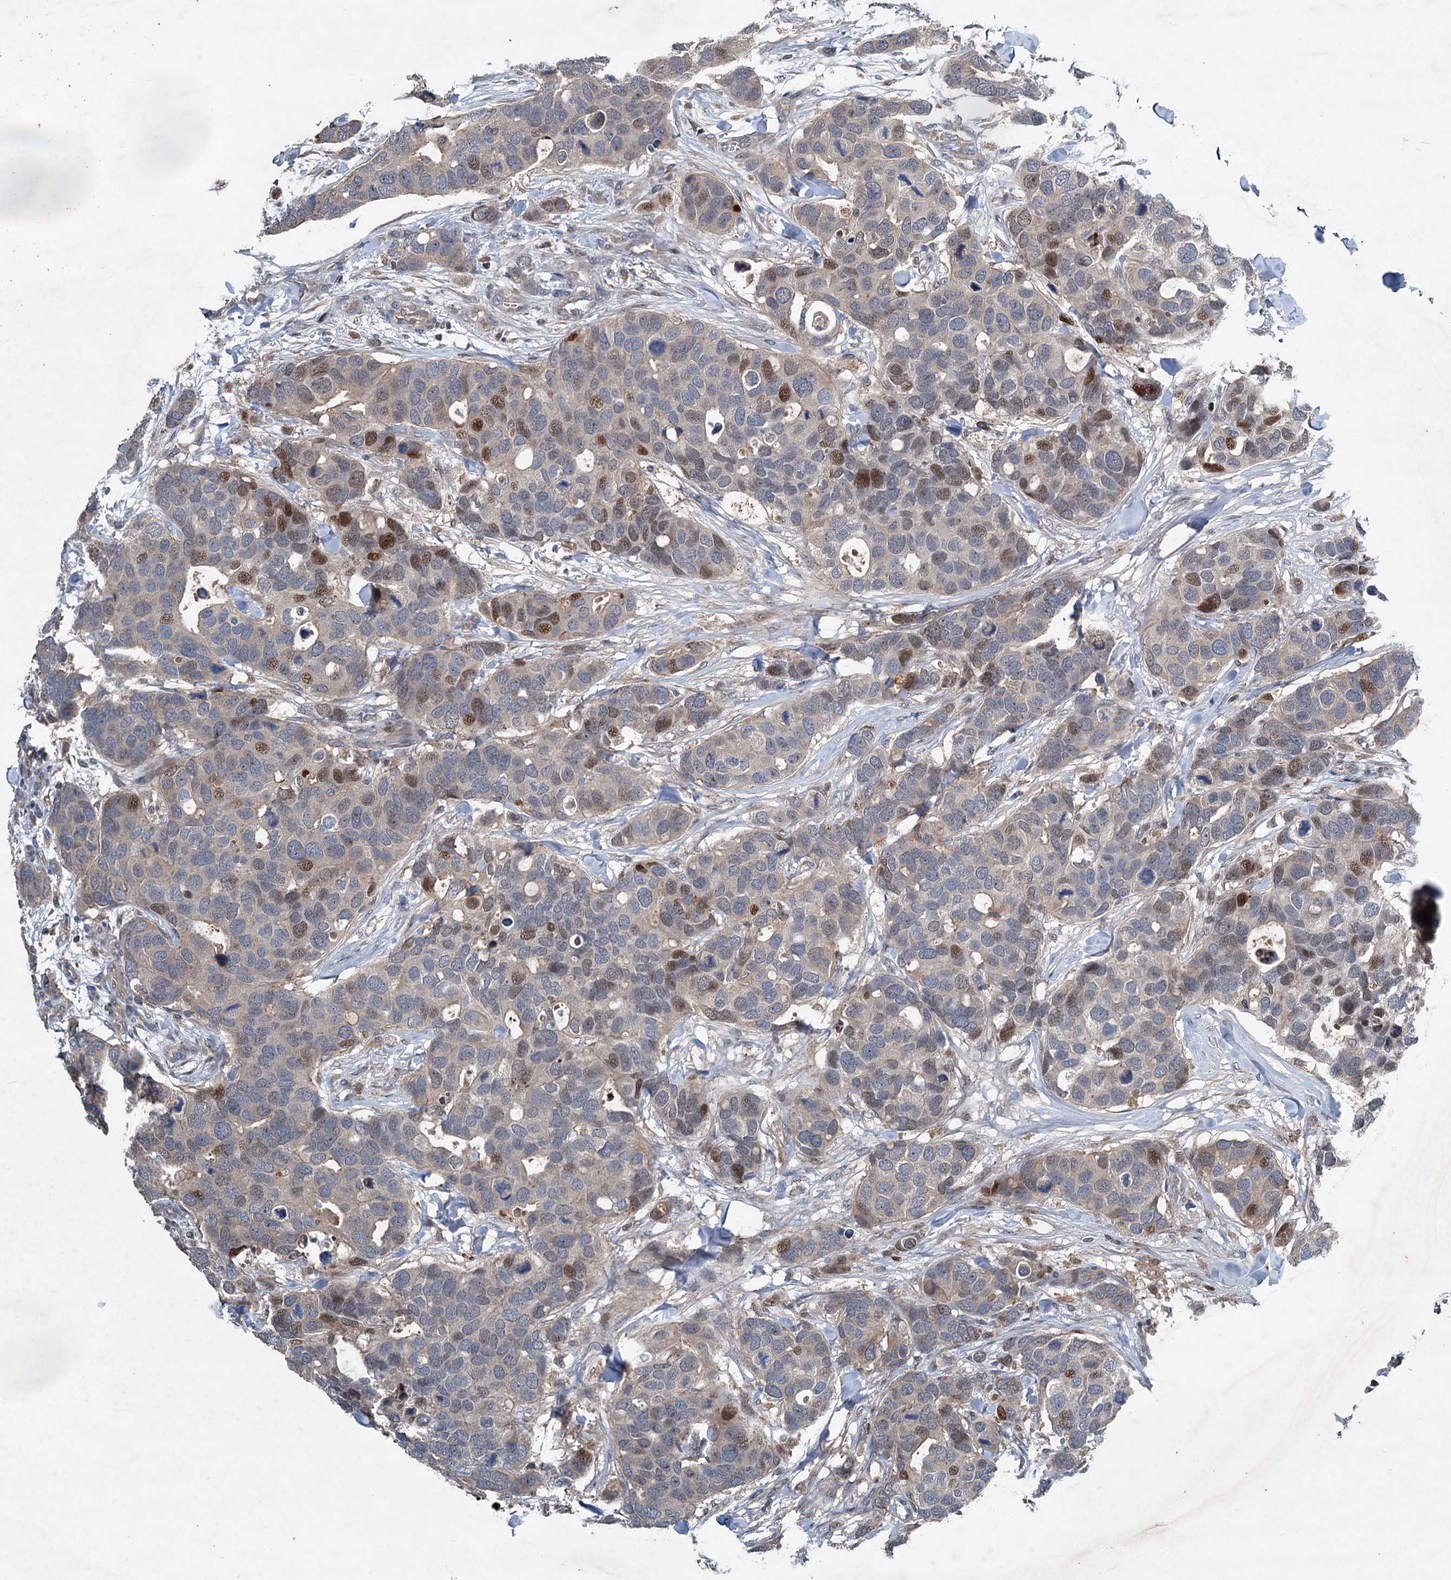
{"staining": {"intensity": "moderate", "quantity": "<25%", "location": "nuclear"}, "tissue": "breast cancer", "cell_type": "Tumor cells", "image_type": "cancer", "snomed": [{"axis": "morphology", "description": "Duct carcinoma"}, {"axis": "topography", "description": "Breast"}], "caption": "A brown stain shows moderate nuclear positivity of a protein in breast invasive ductal carcinoma tumor cells.", "gene": "TAPBPL", "patient": {"sex": "female", "age": 83}}